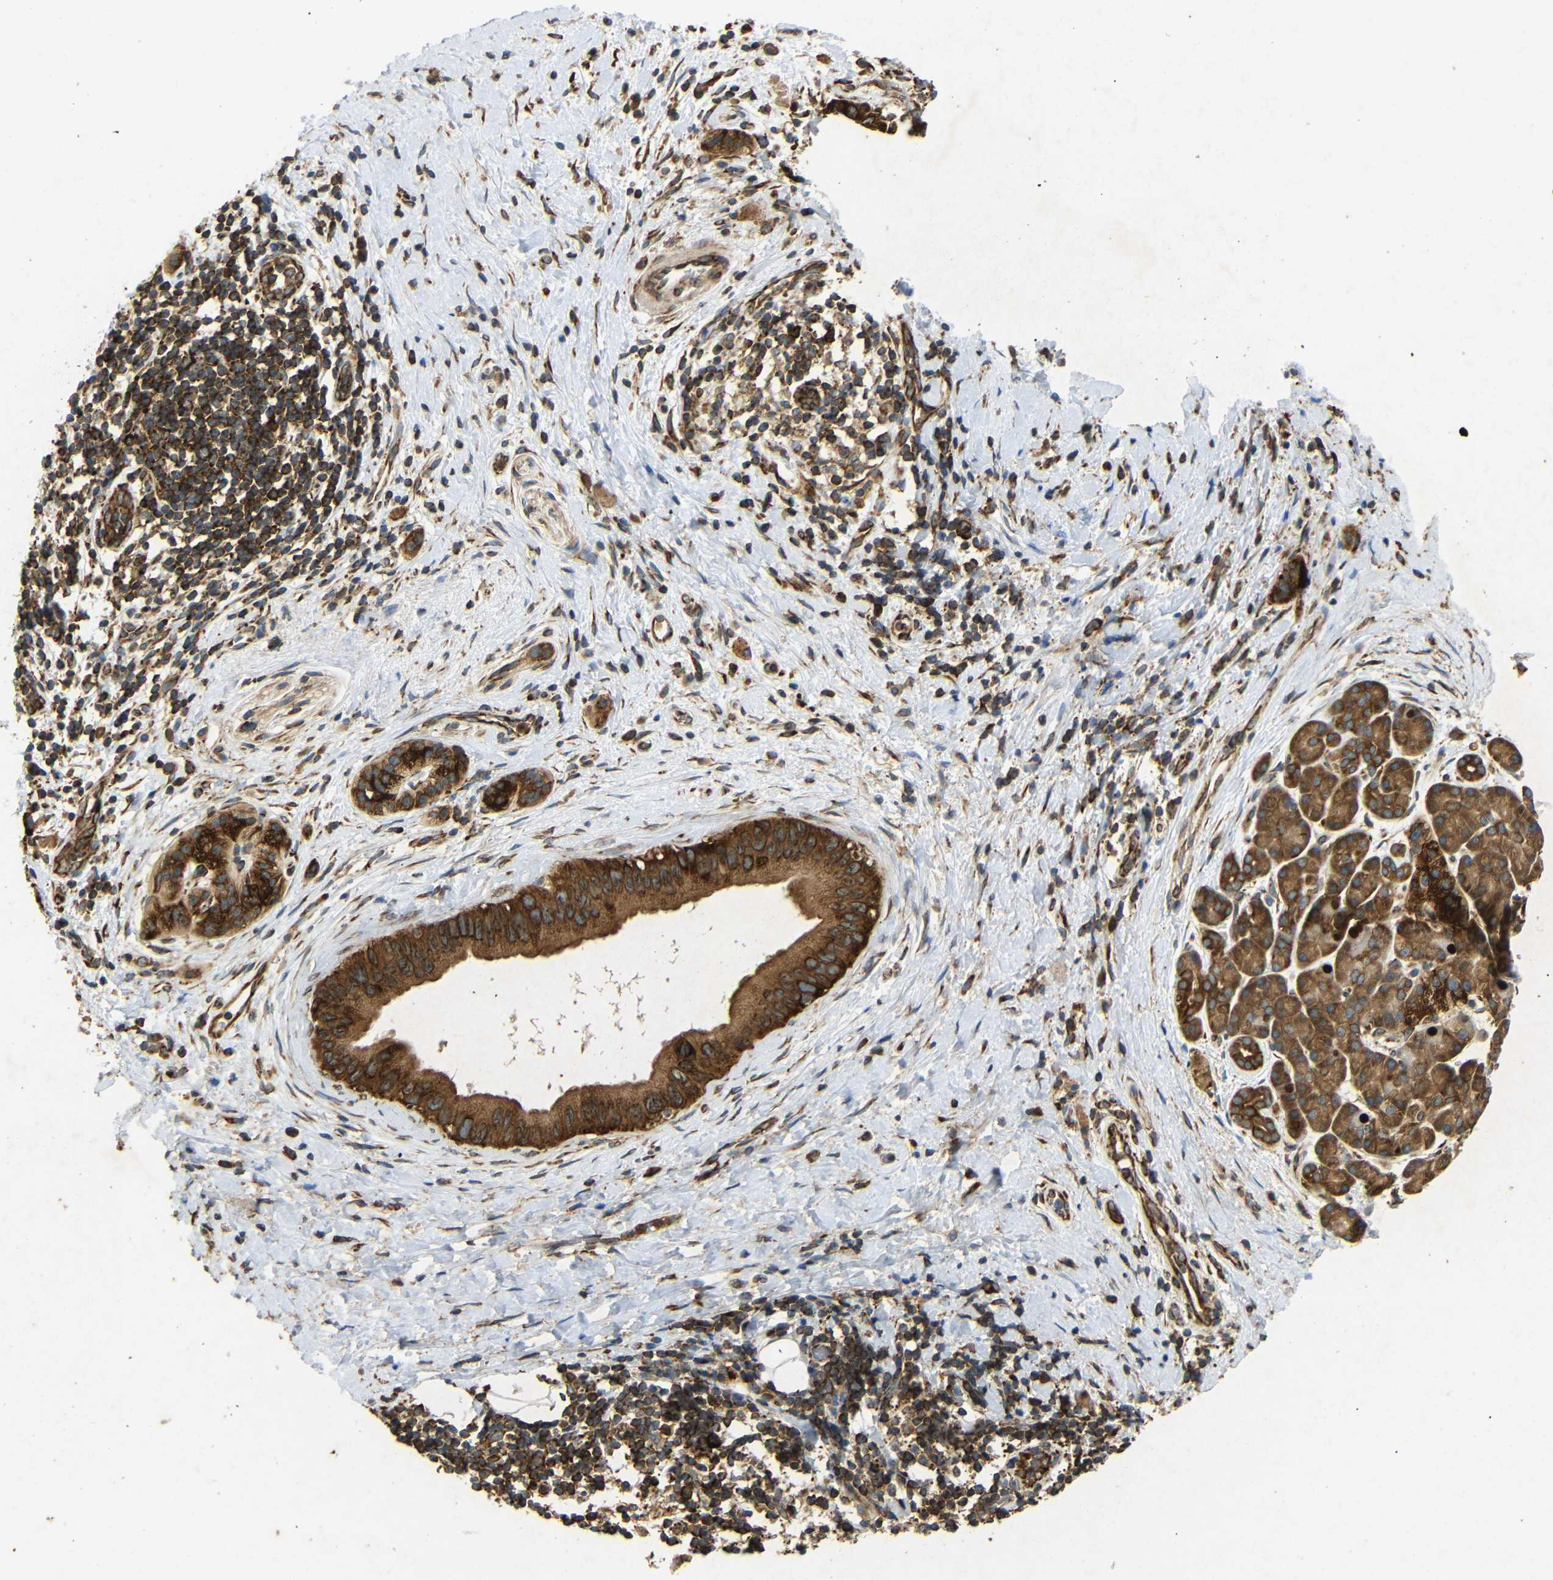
{"staining": {"intensity": "strong", "quantity": ">75%", "location": "cytoplasmic/membranous"}, "tissue": "pancreatic cancer", "cell_type": "Tumor cells", "image_type": "cancer", "snomed": [{"axis": "morphology", "description": "Adenocarcinoma, NOS"}, {"axis": "topography", "description": "Pancreas"}], "caption": "Pancreatic adenocarcinoma tissue shows strong cytoplasmic/membranous positivity in approximately >75% of tumor cells, visualized by immunohistochemistry.", "gene": "BTF3", "patient": {"sex": "male", "age": 55}}